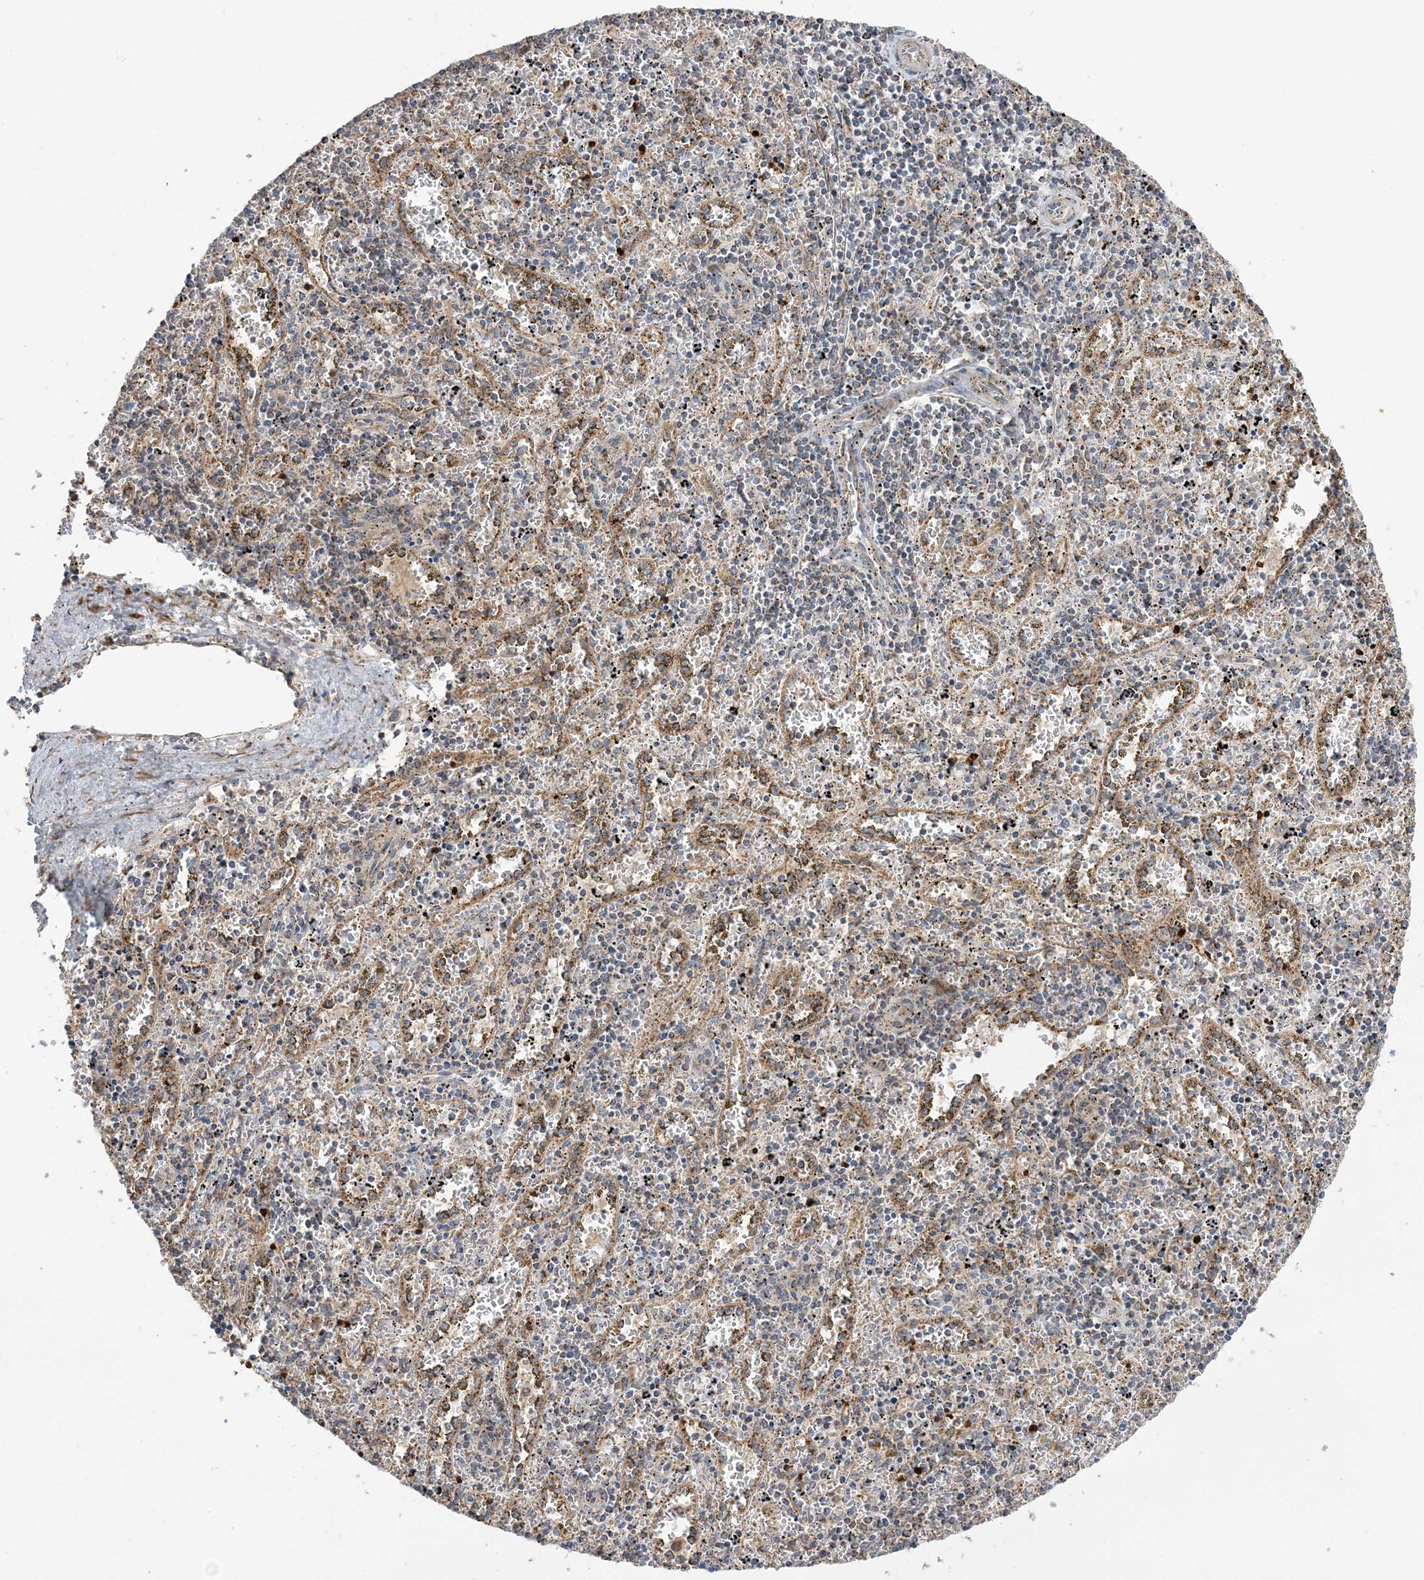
{"staining": {"intensity": "weak", "quantity": "<25%", "location": "cytoplasmic/membranous"}, "tissue": "spleen", "cell_type": "Cells in red pulp", "image_type": "normal", "snomed": [{"axis": "morphology", "description": "Normal tissue, NOS"}, {"axis": "topography", "description": "Spleen"}], "caption": "This is an immunohistochemistry histopathology image of benign spleen. There is no staining in cells in red pulp.", "gene": "MMADHC", "patient": {"sex": "male", "age": 11}}